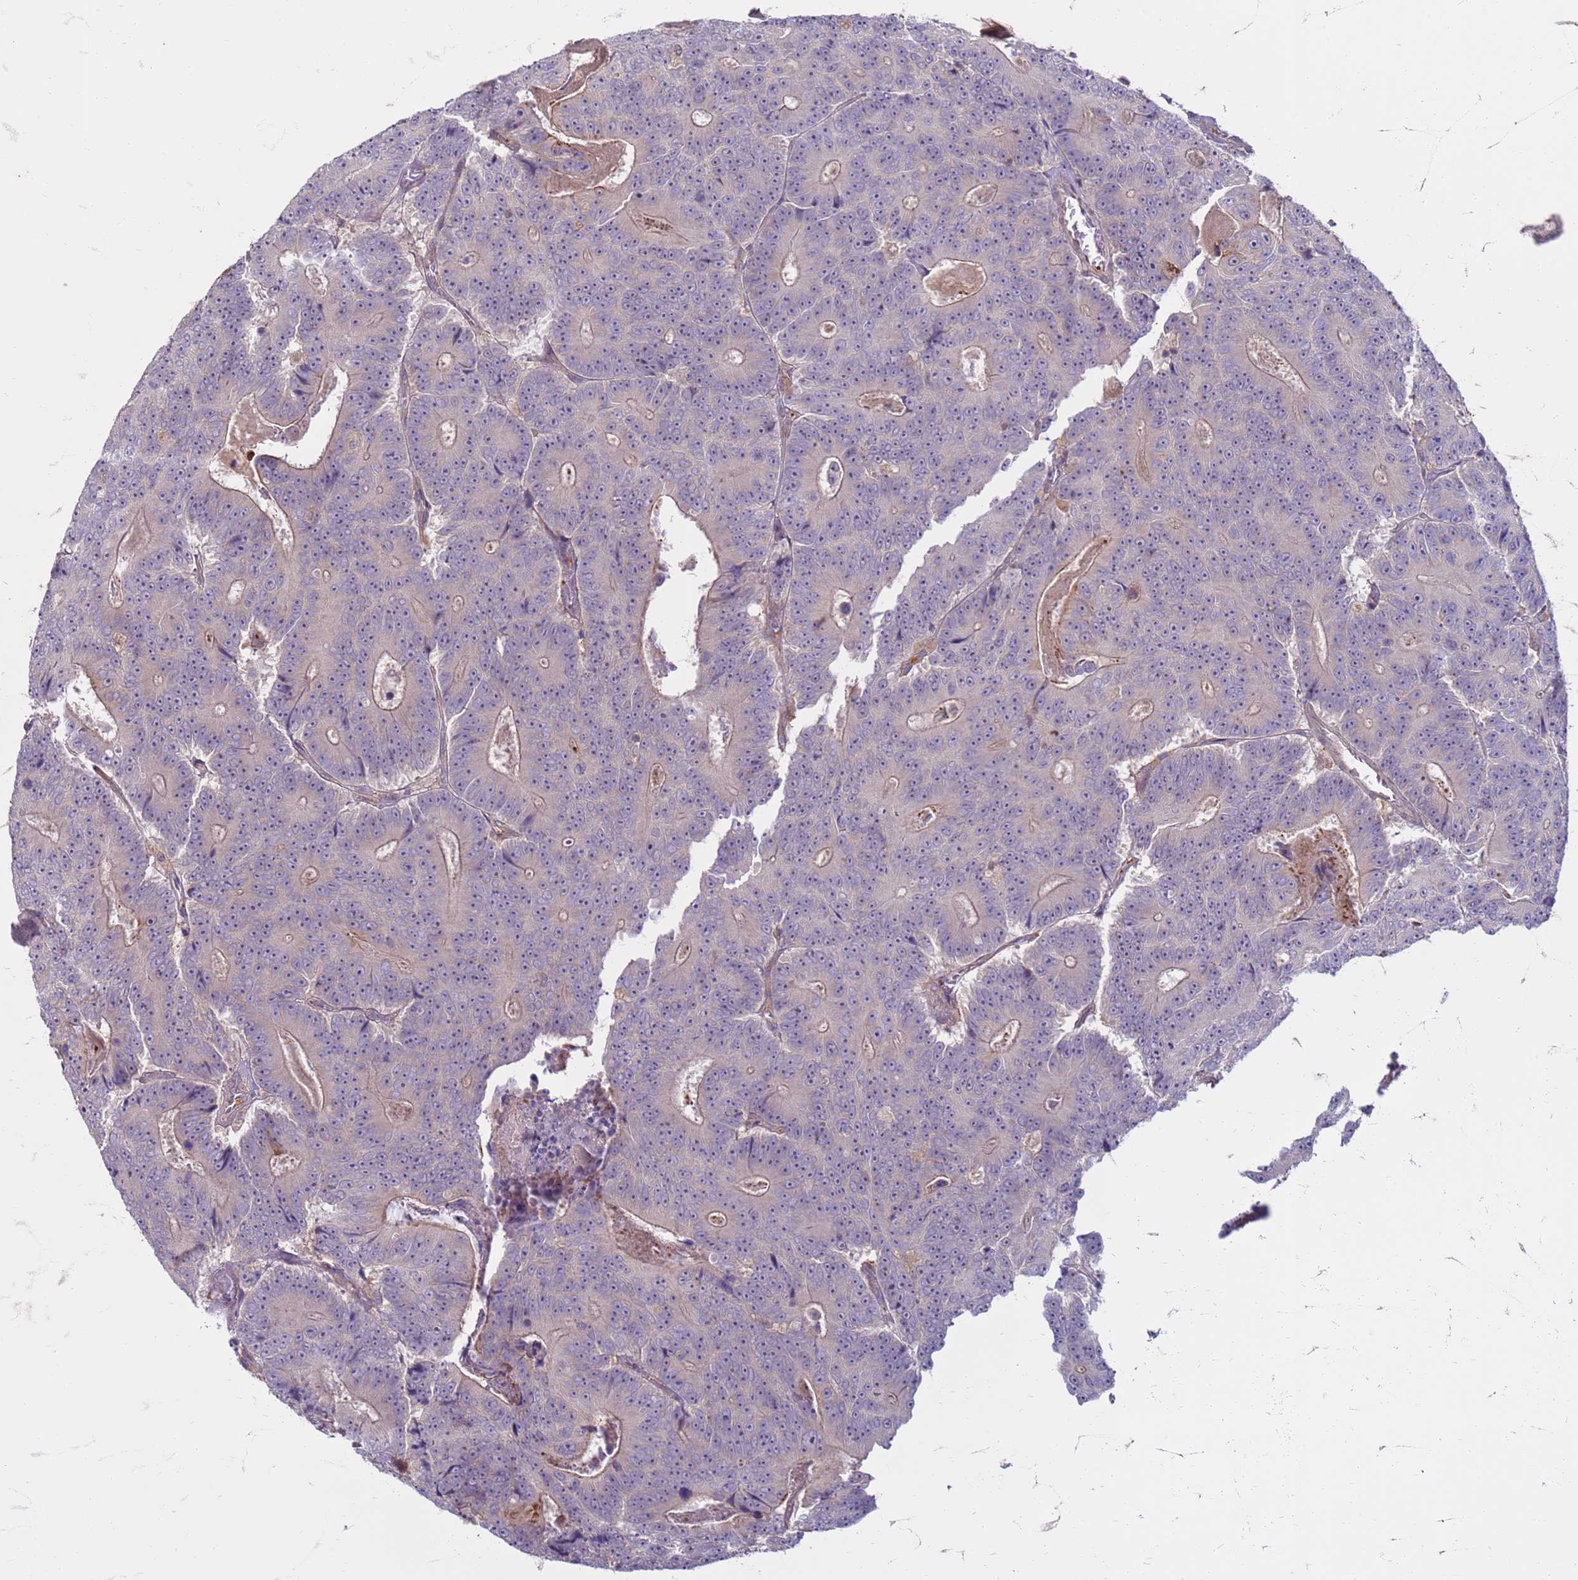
{"staining": {"intensity": "weak", "quantity": "<25%", "location": "cytoplasmic/membranous"}, "tissue": "colorectal cancer", "cell_type": "Tumor cells", "image_type": "cancer", "snomed": [{"axis": "morphology", "description": "Adenocarcinoma, NOS"}, {"axis": "topography", "description": "Colon"}], "caption": "High magnification brightfield microscopy of colorectal adenocarcinoma stained with DAB (brown) and counterstained with hematoxylin (blue): tumor cells show no significant positivity. The staining is performed using DAB brown chromogen with nuclei counter-stained in using hematoxylin.", "gene": "SLC15A3", "patient": {"sex": "male", "age": 83}}